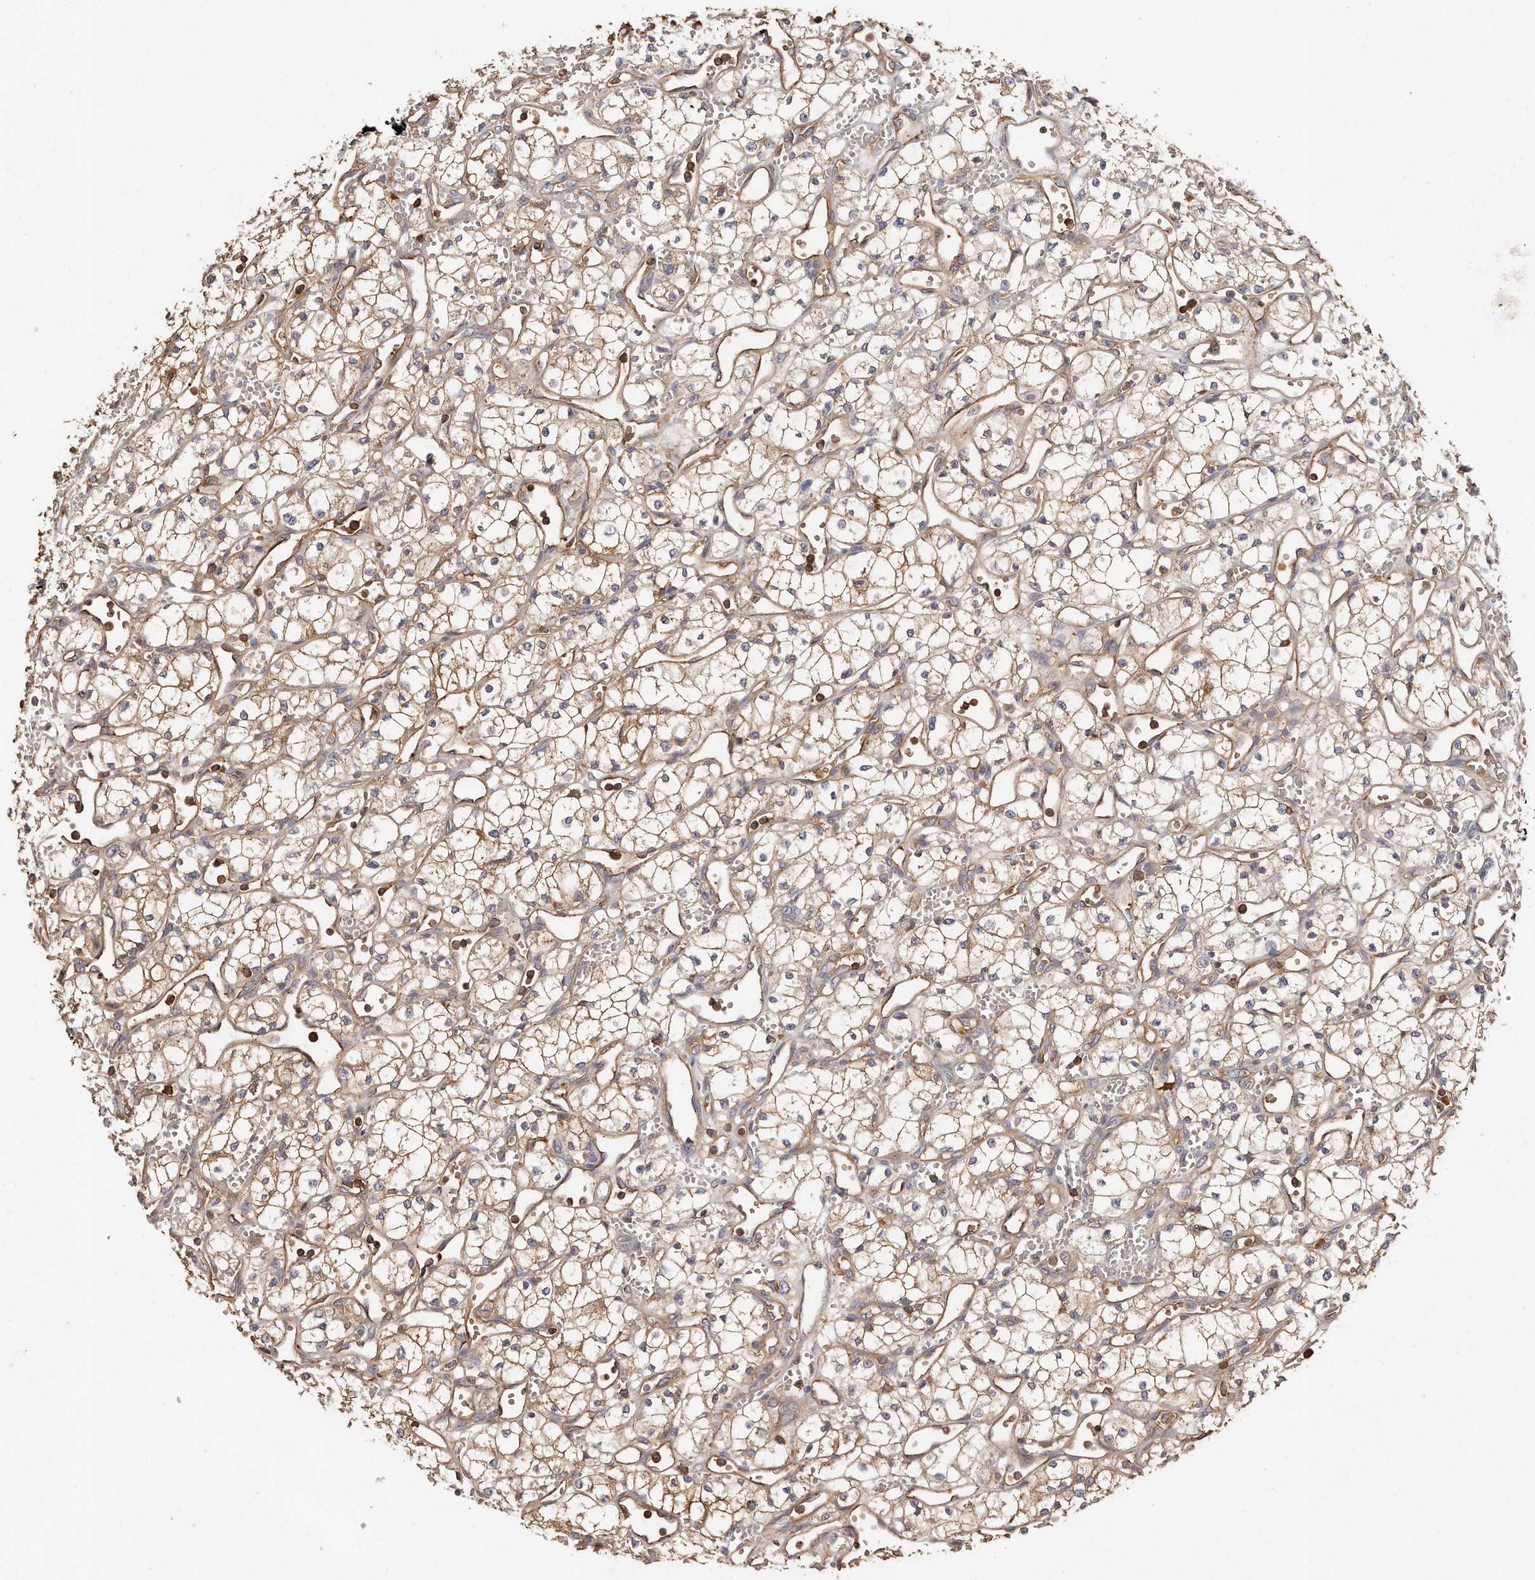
{"staining": {"intensity": "weak", "quantity": ">75%", "location": "cytoplasmic/membranous"}, "tissue": "renal cancer", "cell_type": "Tumor cells", "image_type": "cancer", "snomed": [{"axis": "morphology", "description": "Adenocarcinoma, NOS"}, {"axis": "topography", "description": "Kidney"}], "caption": "Immunohistochemical staining of renal adenocarcinoma reveals weak cytoplasmic/membranous protein positivity in about >75% of tumor cells.", "gene": "CAP1", "patient": {"sex": "male", "age": 59}}